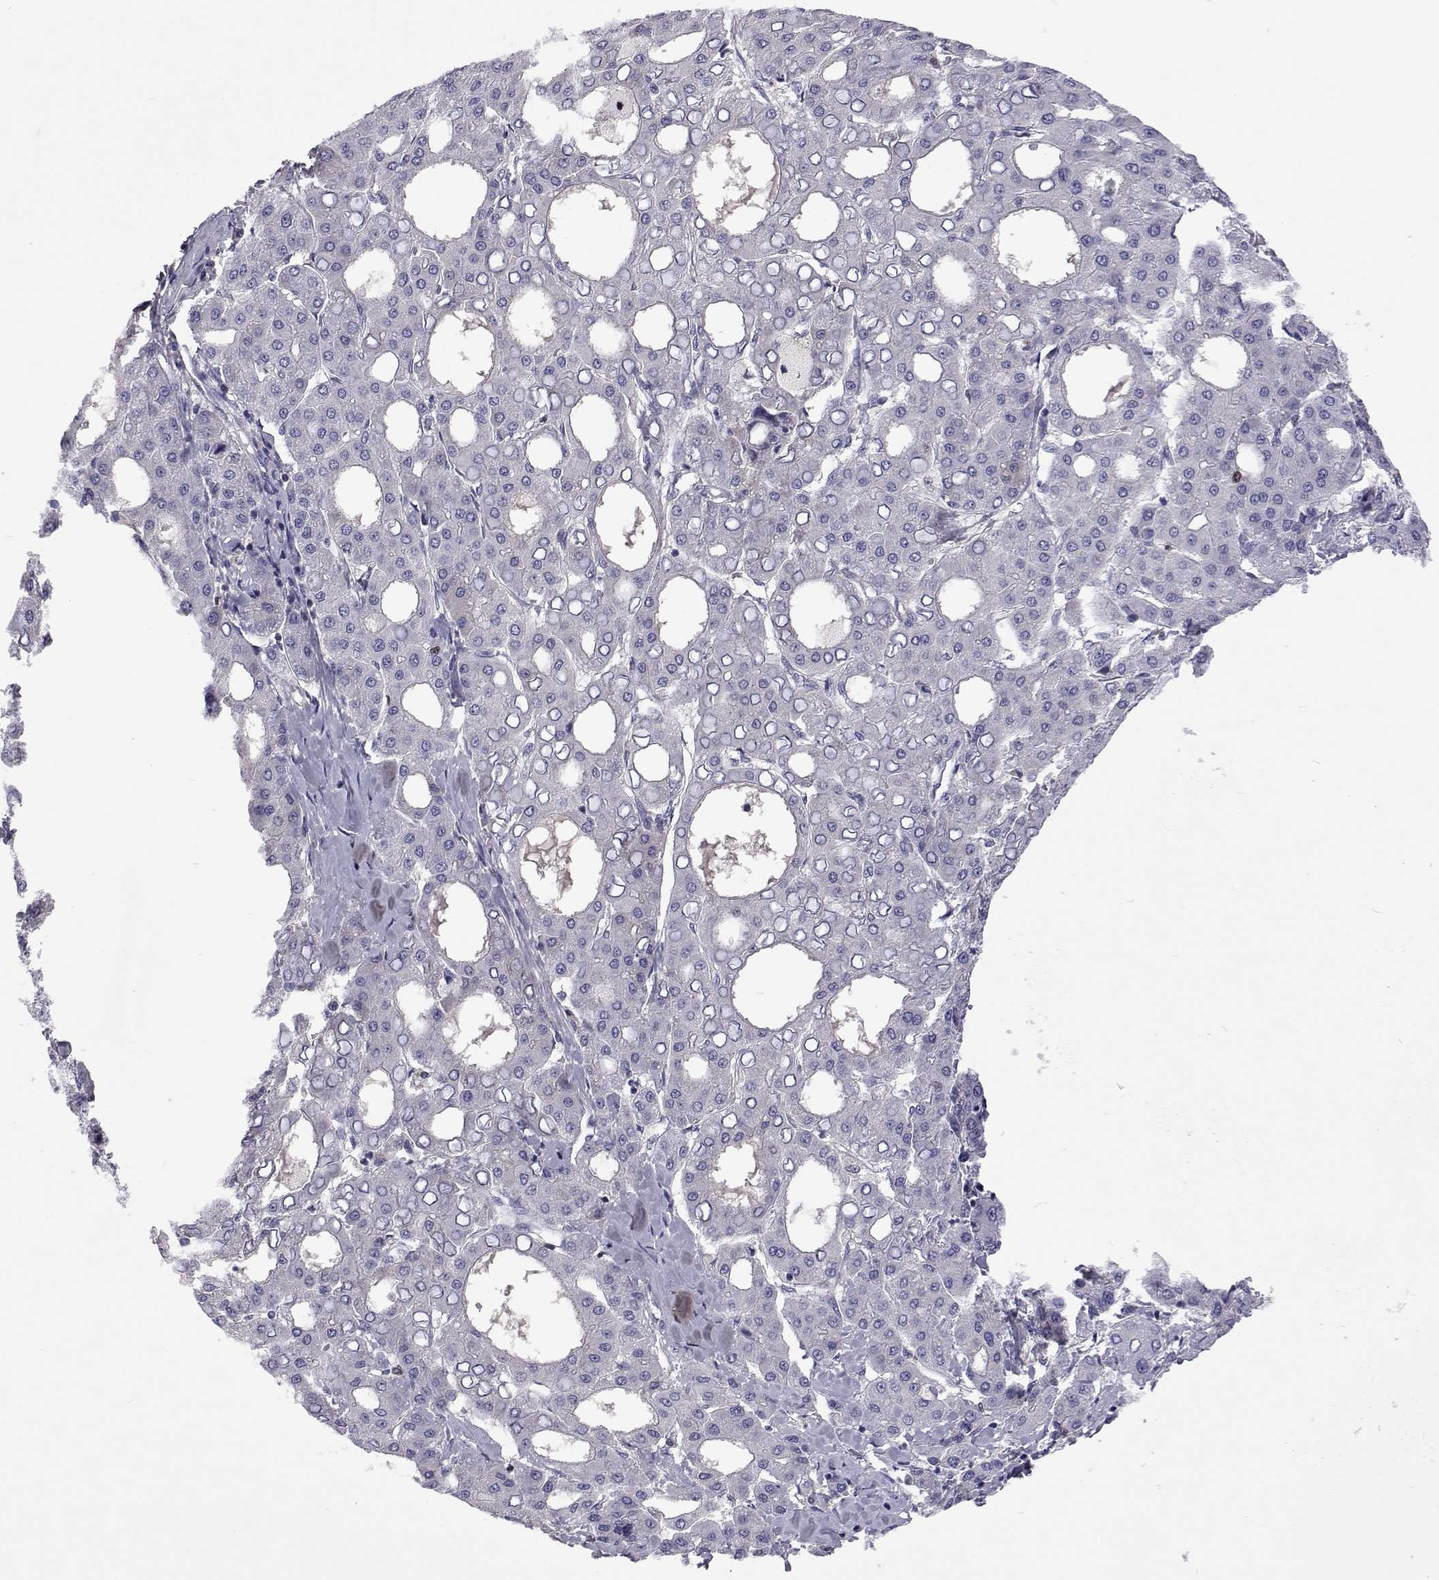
{"staining": {"intensity": "negative", "quantity": "none", "location": "none"}, "tissue": "liver cancer", "cell_type": "Tumor cells", "image_type": "cancer", "snomed": [{"axis": "morphology", "description": "Carcinoma, Hepatocellular, NOS"}, {"axis": "topography", "description": "Liver"}], "caption": "DAB immunohistochemical staining of hepatocellular carcinoma (liver) reveals no significant expression in tumor cells.", "gene": "TCF15", "patient": {"sex": "male", "age": 65}}